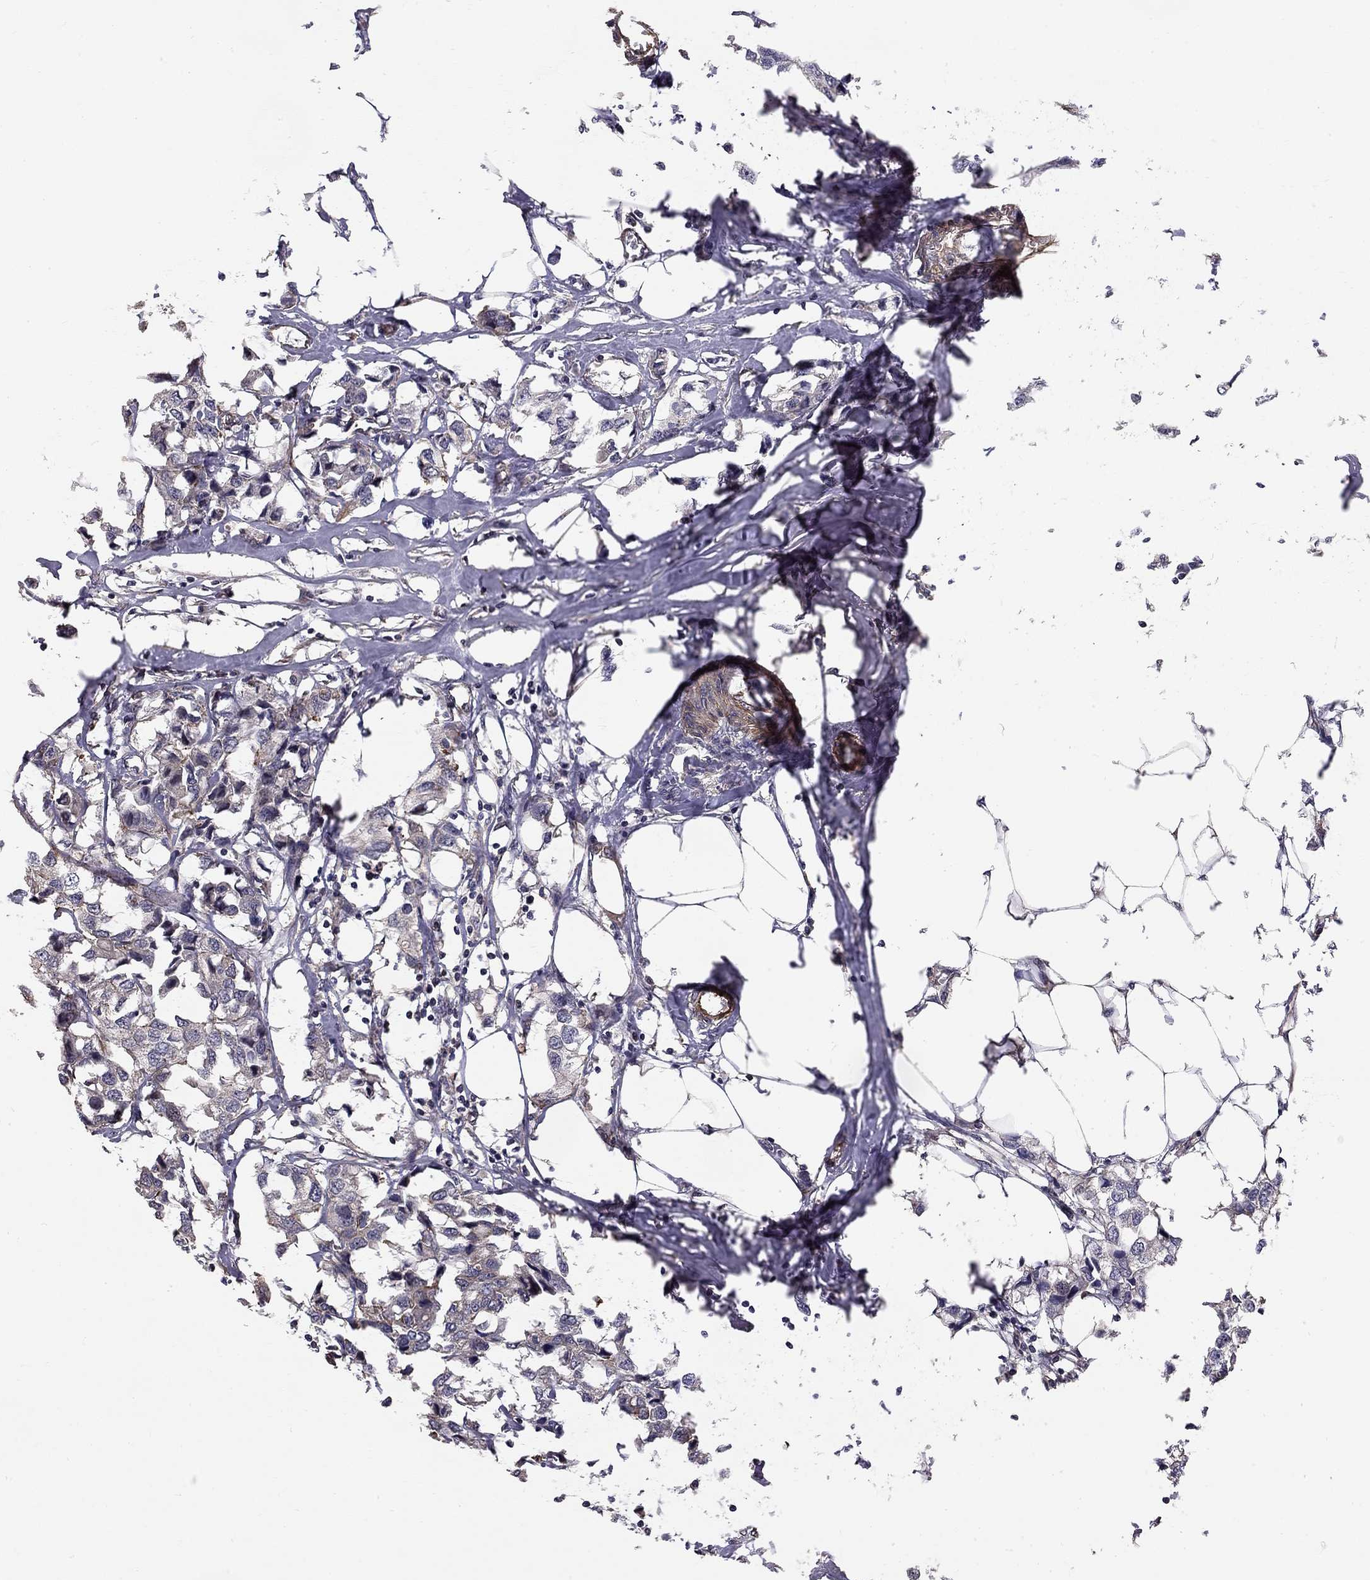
{"staining": {"intensity": "moderate", "quantity": "<25%", "location": "cytoplasmic/membranous"}, "tissue": "breast cancer", "cell_type": "Tumor cells", "image_type": "cancer", "snomed": [{"axis": "morphology", "description": "Duct carcinoma"}, {"axis": "topography", "description": "Breast"}], "caption": "Human breast invasive ductal carcinoma stained for a protein (brown) demonstrates moderate cytoplasmic/membranous positive expression in about <25% of tumor cells.", "gene": "GJB4", "patient": {"sex": "female", "age": 80}}